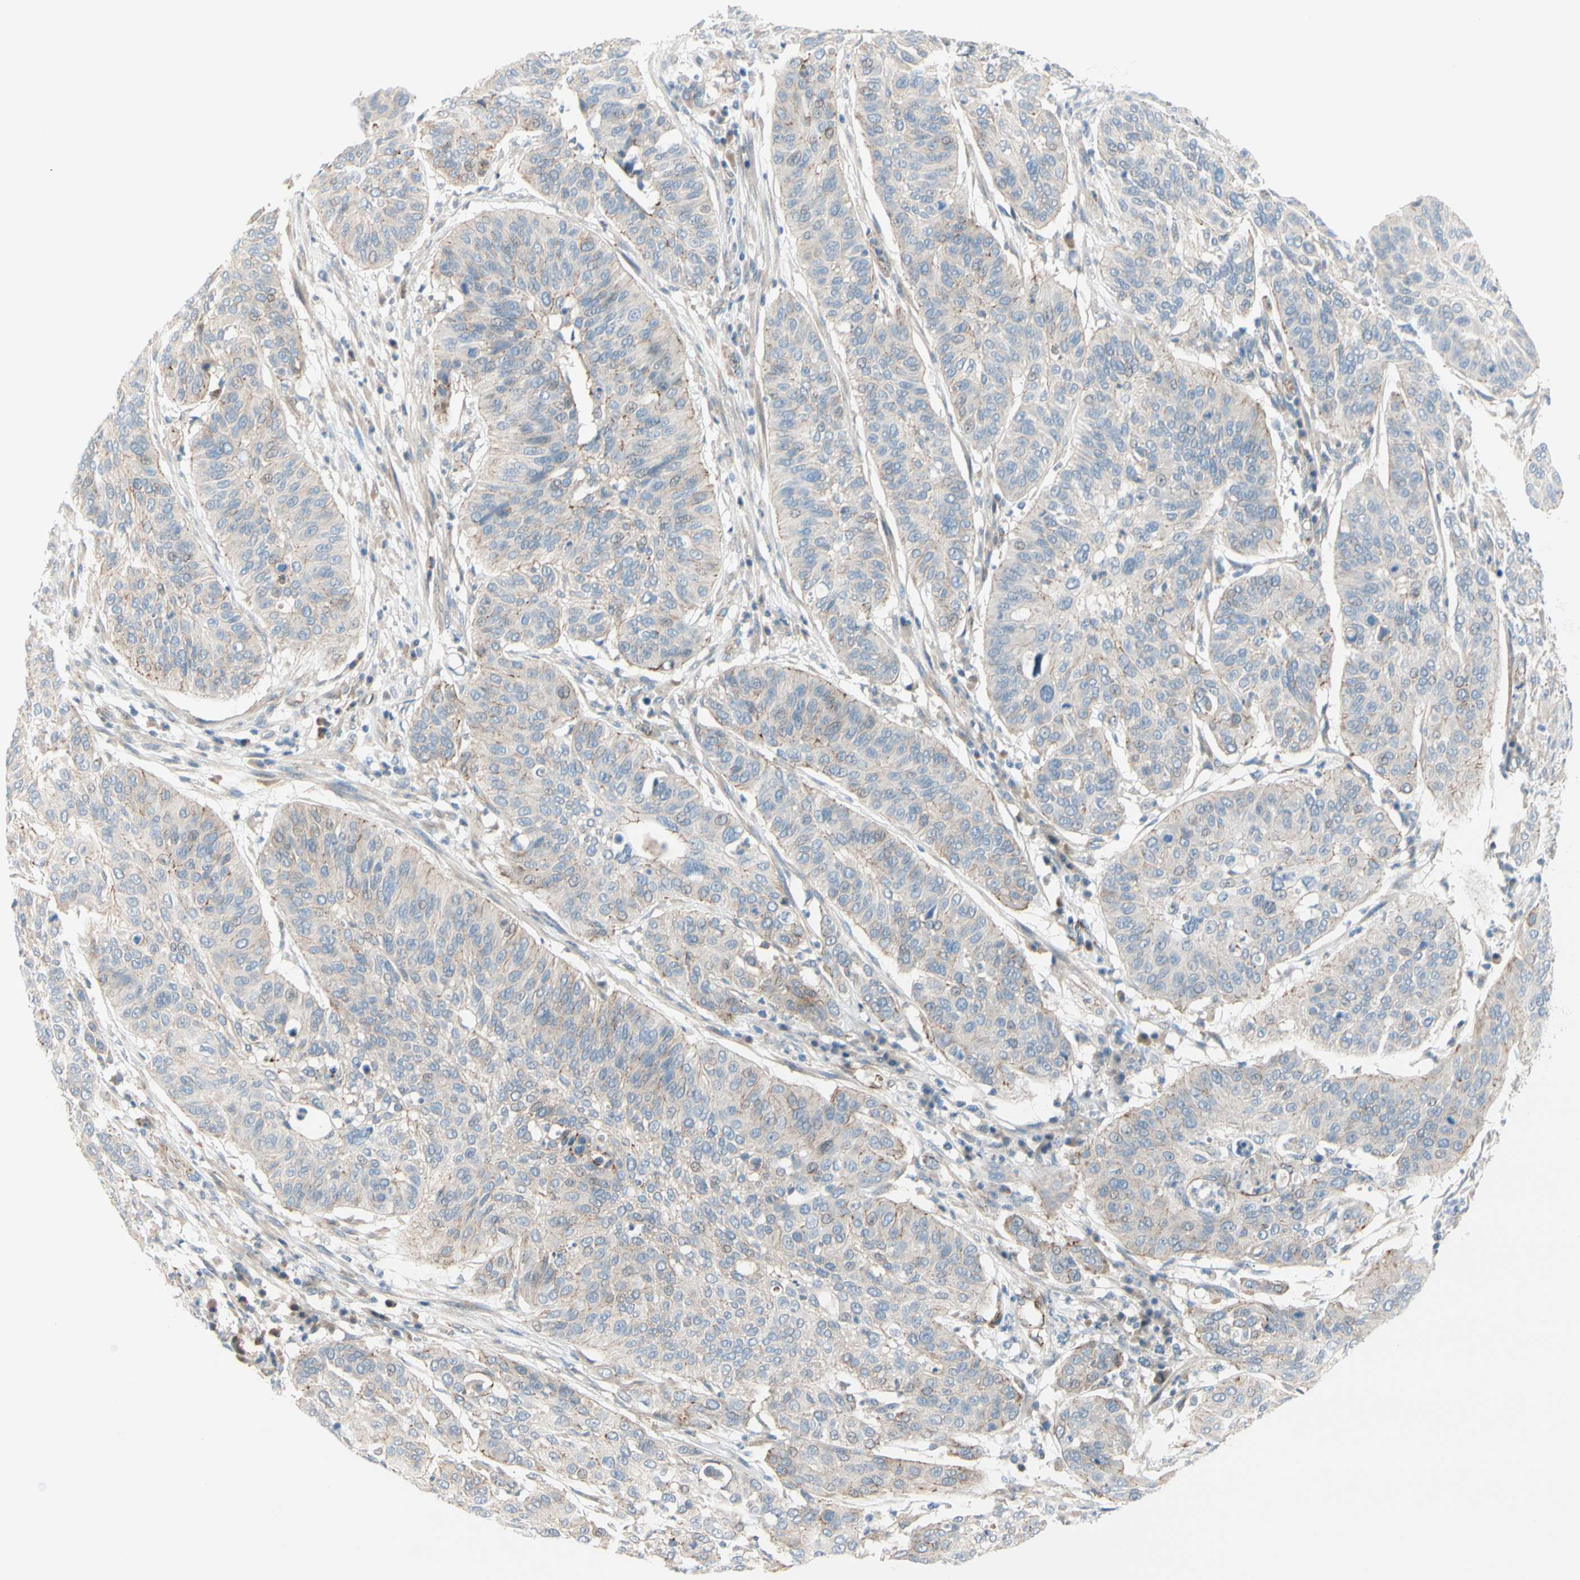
{"staining": {"intensity": "weak", "quantity": ">75%", "location": "cytoplasmic/membranous"}, "tissue": "cervical cancer", "cell_type": "Tumor cells", "image_type": "cancer", "snomed": [{"axis": "morphology", "description": "Squamous cell carcinoma, NOS"}, {"axis": "topography", "description": "Cervix"}], "caption": "Immunohistochemistry photomicrograph of human cervical squamous cell carcinoma stained for a protein (brown), which exhibits low levels of weak cytoplasmic/membranous positivity in about >75% of tumor cells.", "gene": "TJP1", "patient": {"sex": "female", "age": 39}}